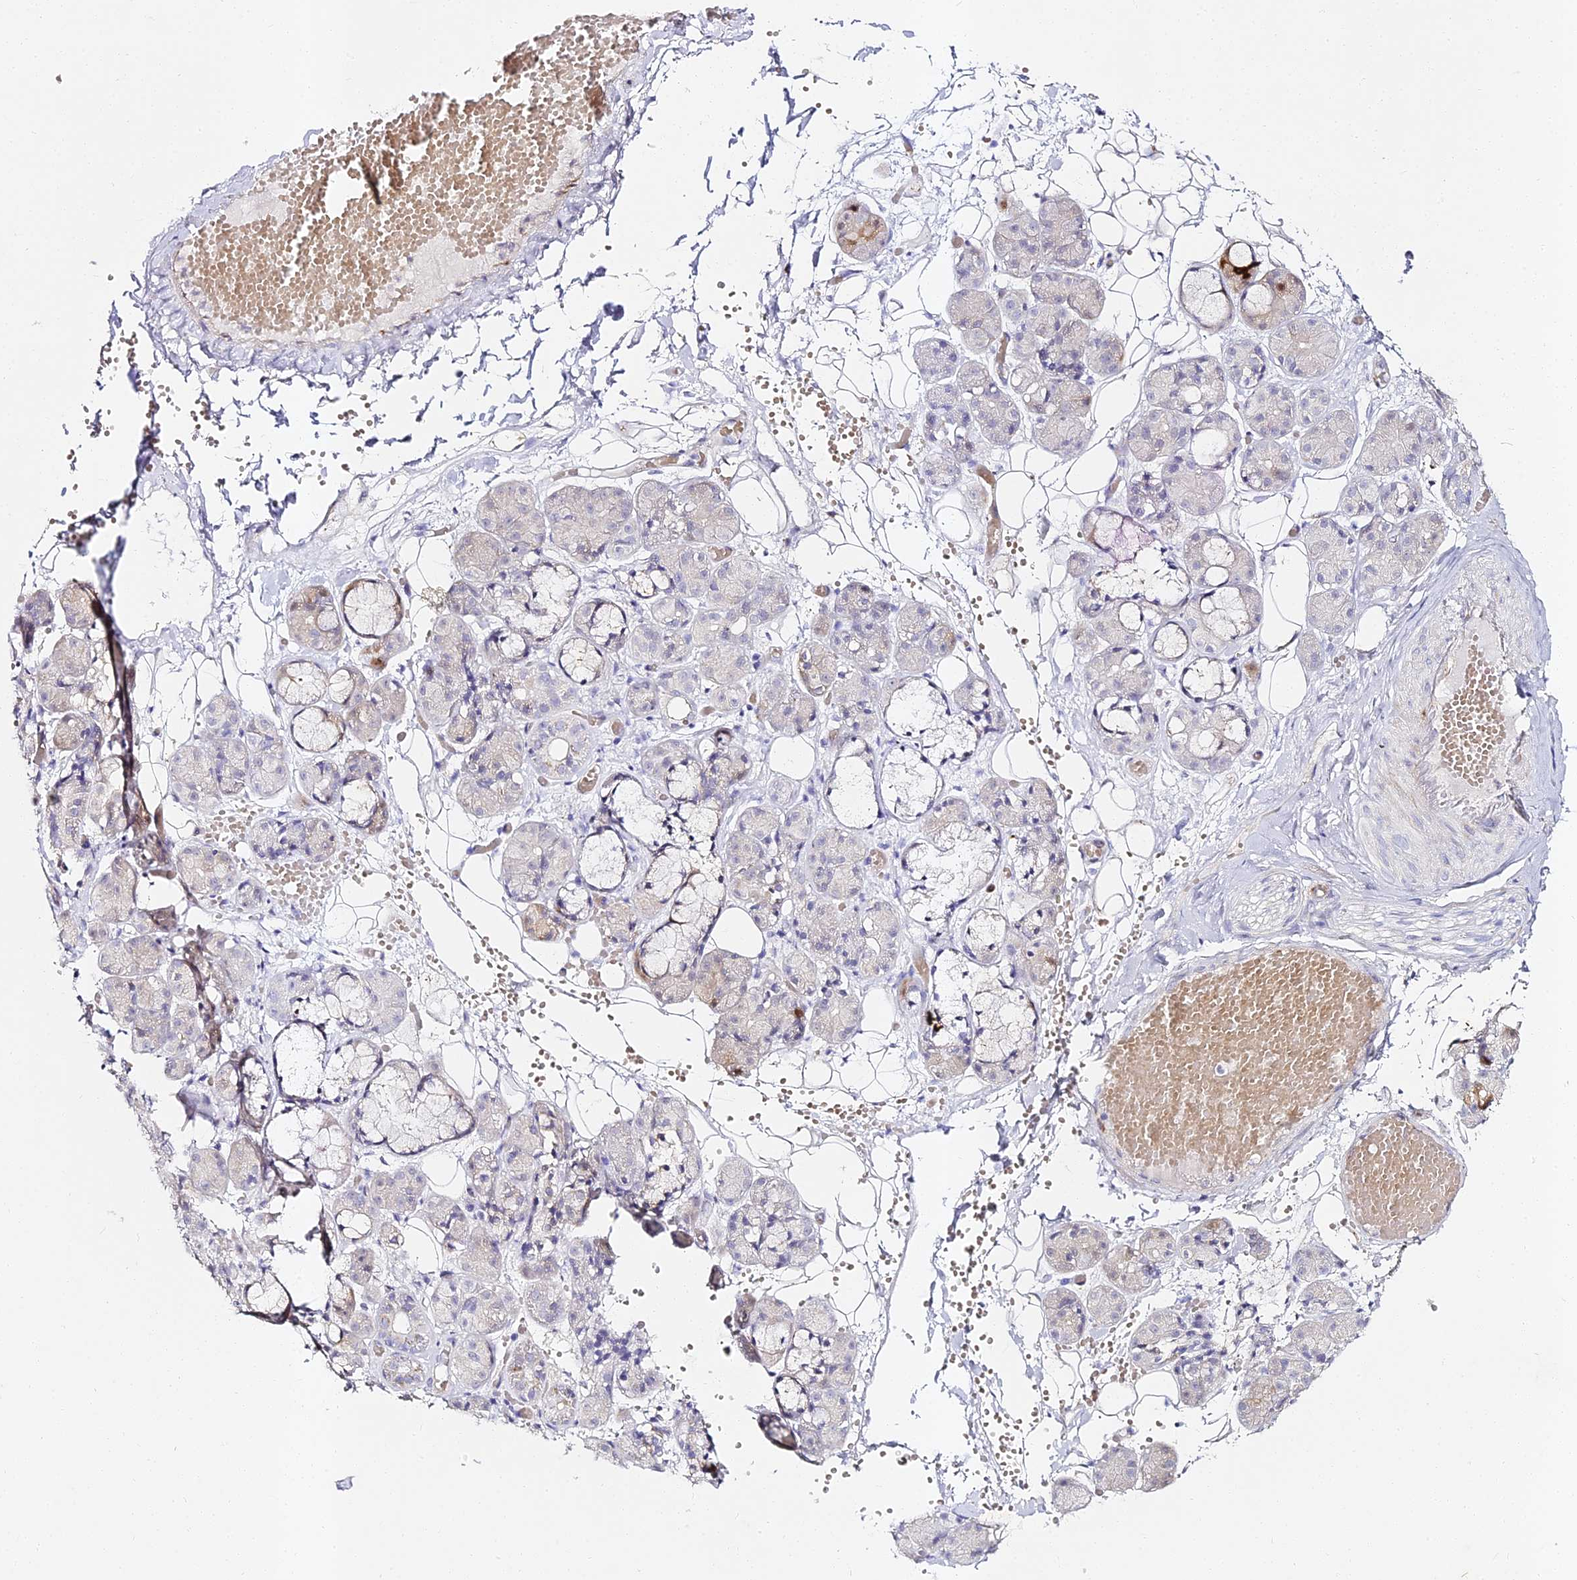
{"staining": {"intensity": "negative", "quantity": "none", "location": "none"}, "tissue": "salivary gland", "cell_type": "Glandular cells", "image_type": "normal", "snomed": [{"axis": "morphology", "description": "Normal tissue, NOS"}, {"axis": "topography", "description": "Salivary gland"}], "caption": "A micrograph of salivary gland stained for a protein exhibits no brown staining in glandular cells. (DAB immunohistochemistry (IHC), high magnification).", "gene": "ALPG", "patient": {"sex": "male", "age": 63}}